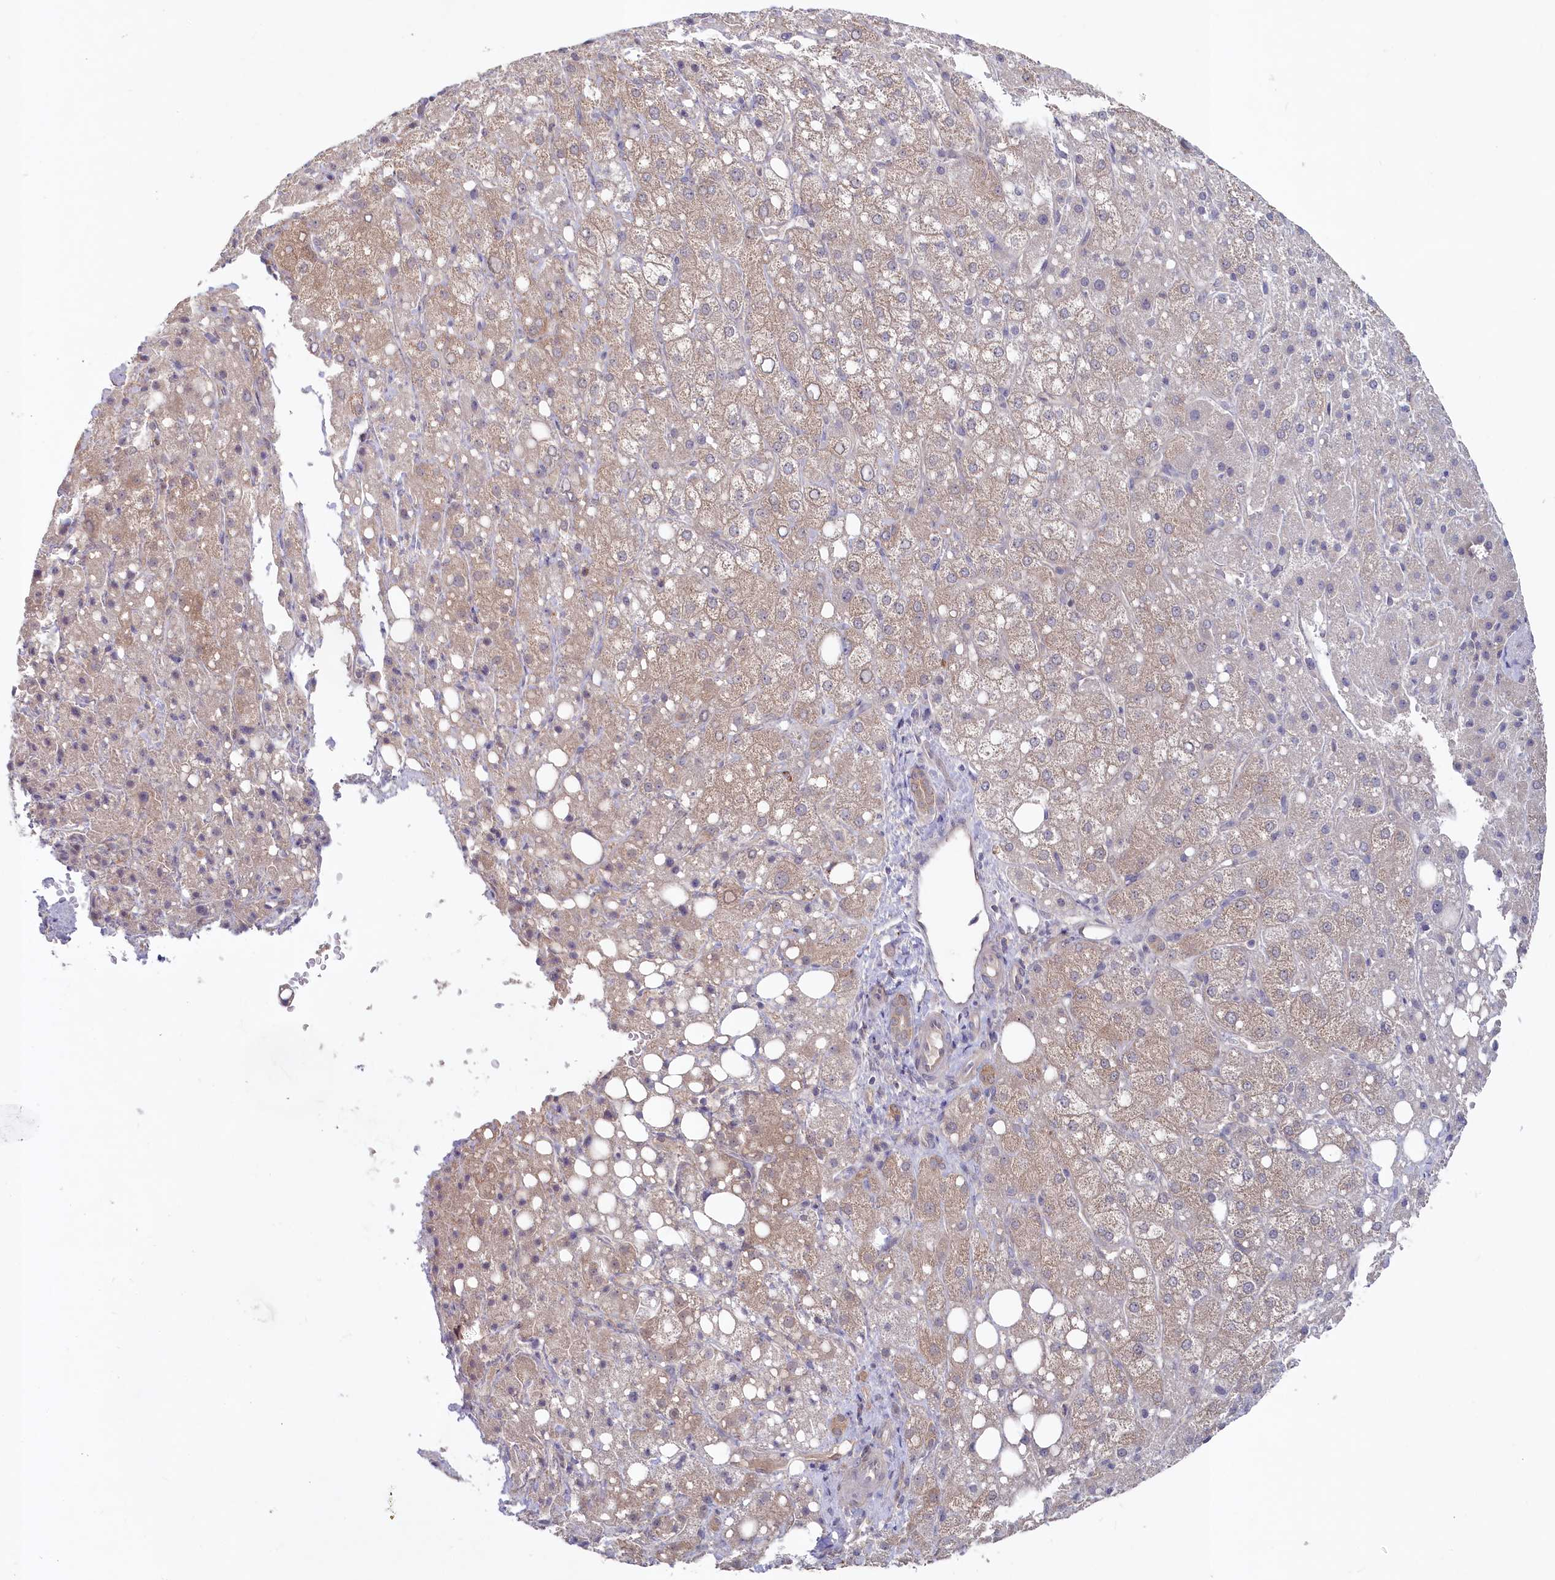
{"staining": {"intensity": "weak", "quantity": "25%-75%", "location": "cytoplasmic/membranous"}, "tissue": "liver cancer", "cell_type": "Tumor cells", "image_type": "cancer", "snomed": [{"axis": "morphology", "description": "Carcinoma, Hepatocellular, NOS"}, {"axis": "topography", "description": "Liver"}], "caption": "Liver cancer stained for a protein (brown) shows weak cytoplasmic/membranous positive expression in approximately 25%-75% of tumor cells.", "gene": "AAMDC", "patient": {"sex": "male", "age": 80}}